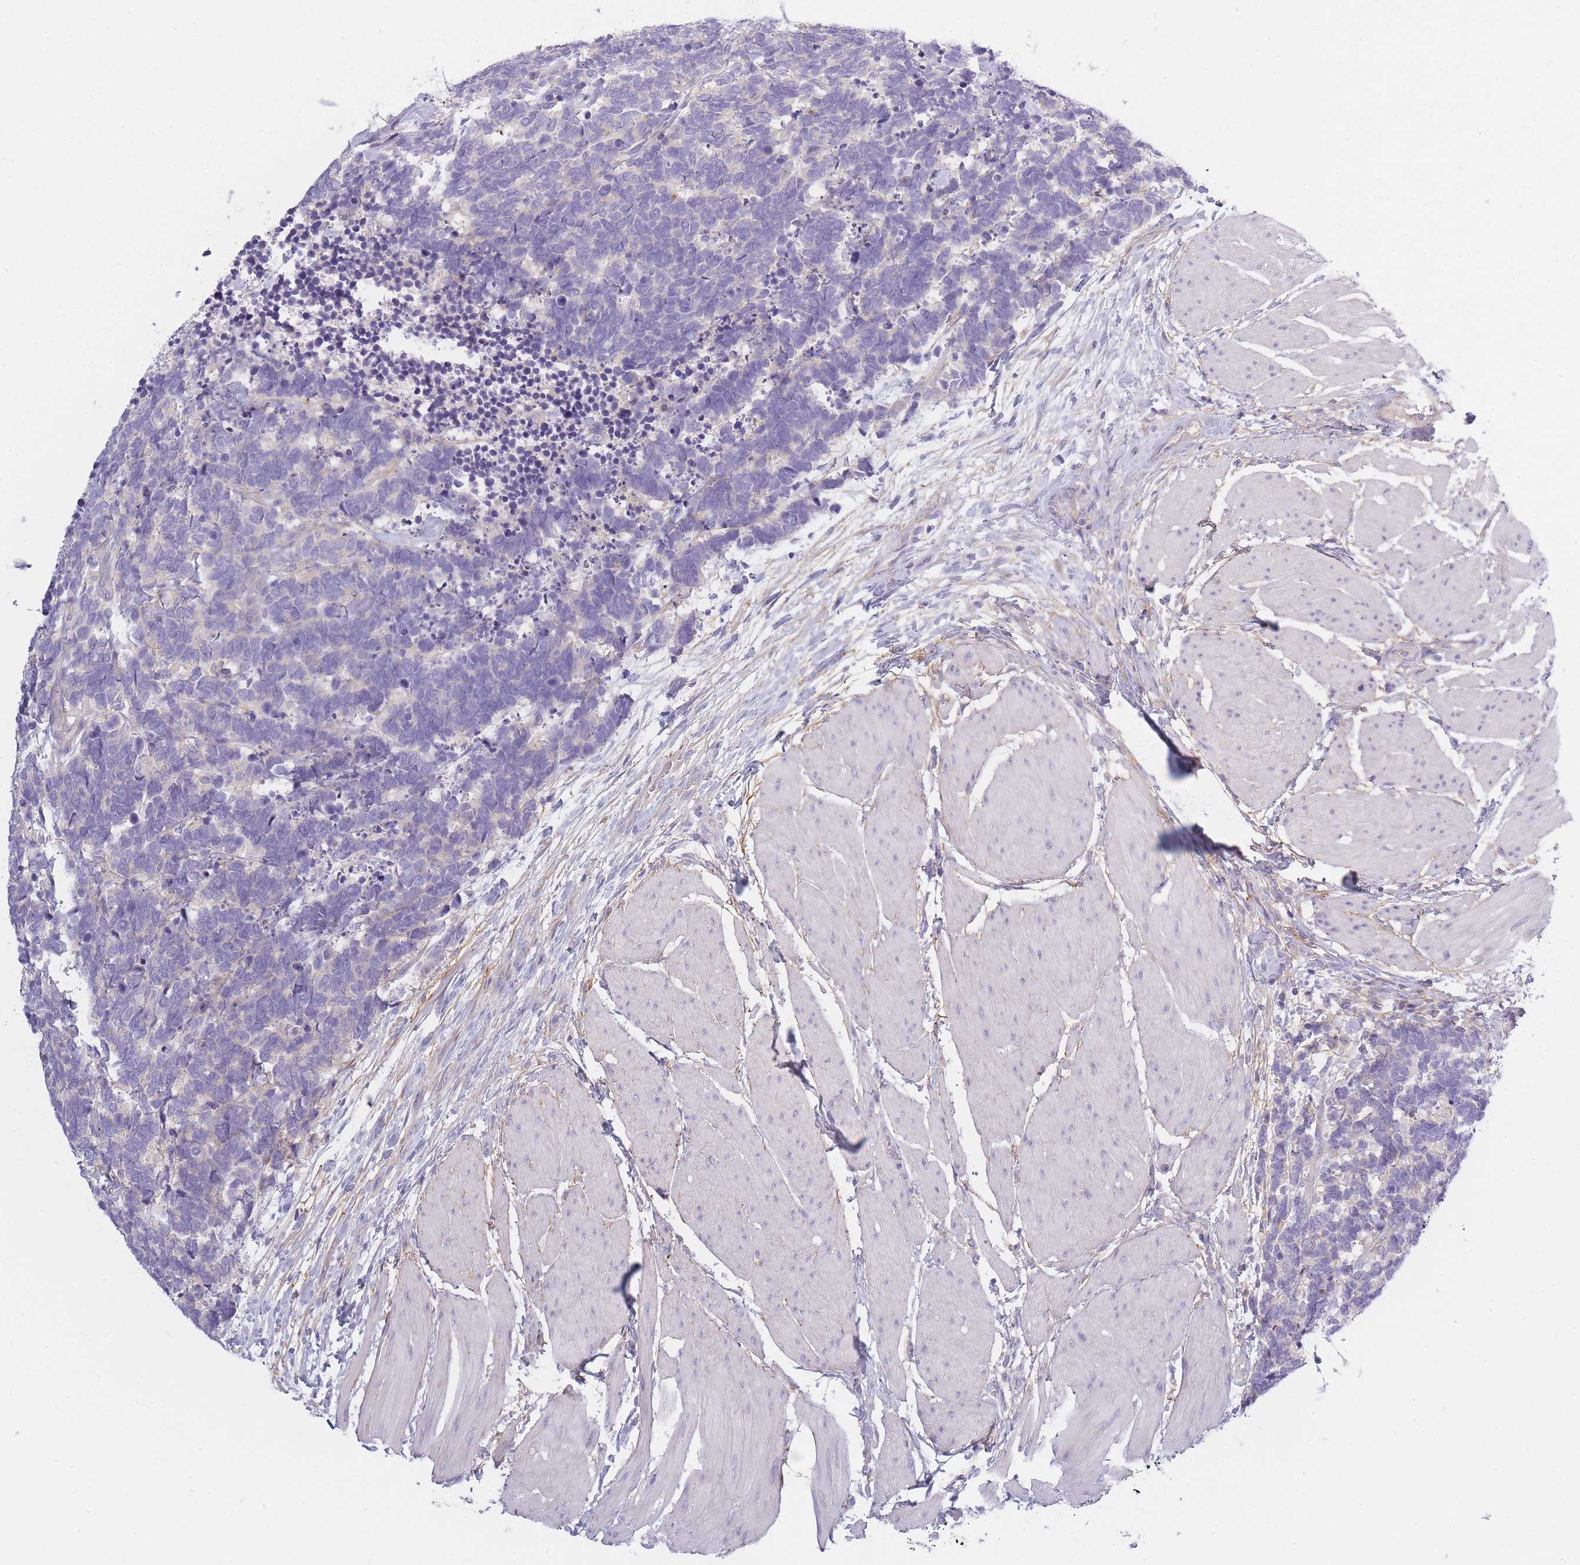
{"staining": {"intensity": "negative", "quantity": "none", "location": "none"}, "tissue": "carcinoid", "cell_type": "Tumor cells", "image_type": "cancer", "snomed": [{"axis": "morphology", "description": "Carcinoma, NOS"}, {"axis": "morphology", "description": "Carcinoid, malignant, NOS"}, {"axis": "topography", "description": "Urinary bladder"}], "caption": "The immunohistochemistry histopathology image has no significant staining in tumor cells of carcinoid tissue. (DAB immunohistochemistry with hematoxylin counter stain).", "gene": "AP3M2", "patient": {"sex": "male", "age": 57}}